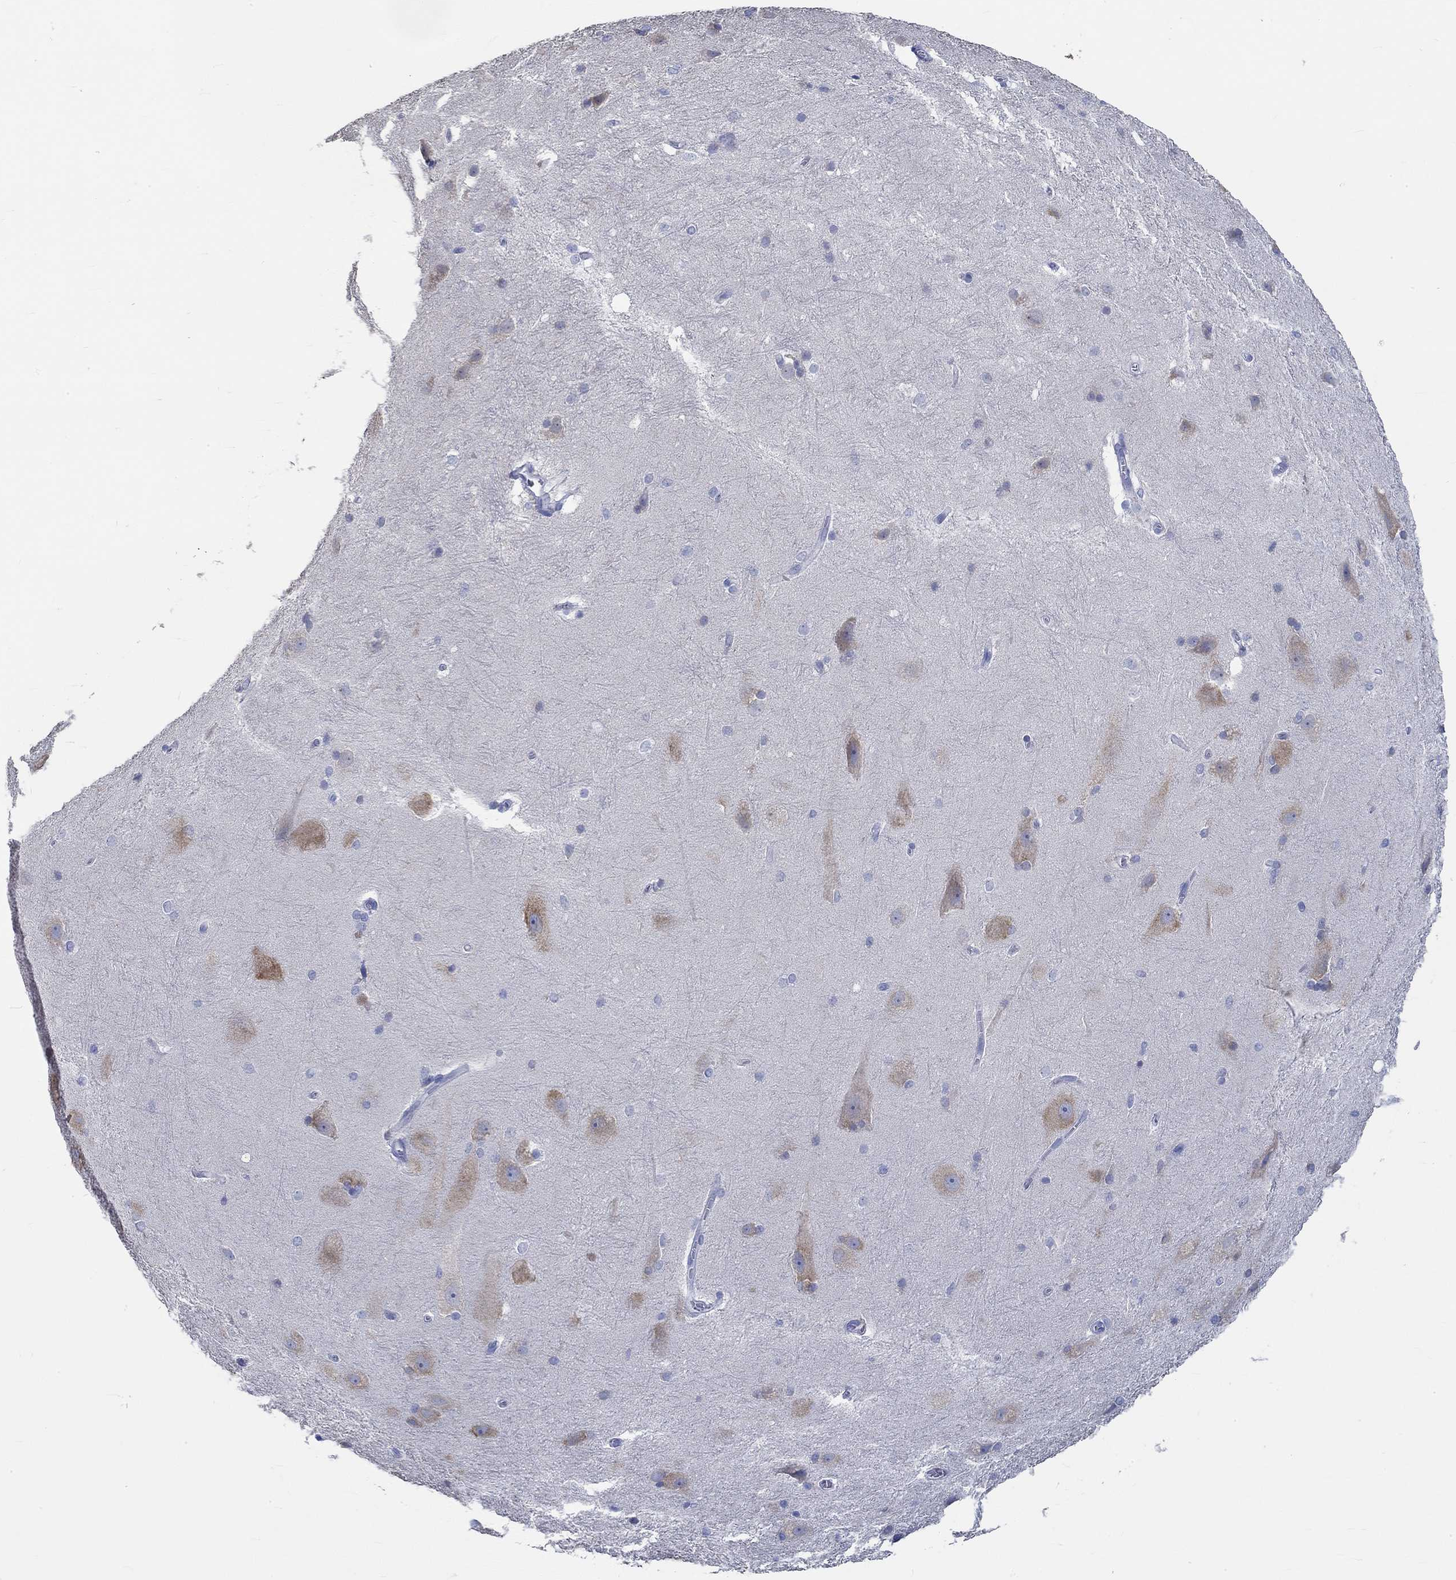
{"staining": {"intensity": "negative", "quantity": "none", "location": "none"}, "tissue": "hippocampus", "cell_type": "Glial cells", "image_type": "normal", "snomed": [{"axis": "morphology", "description": "Normal tissue, NOS"}, {"axis": "topography", "description": "Cerebral cortex"}, {"axis": "topography", "description": "Hippocampus"}], "caption": "IHC photomicrograph of benign hippocampus stained for a protein (brown), which reveals no positivity in glial cells.", "gene": "KCNA1", "patient": {"sex": "female", "age": 19}}